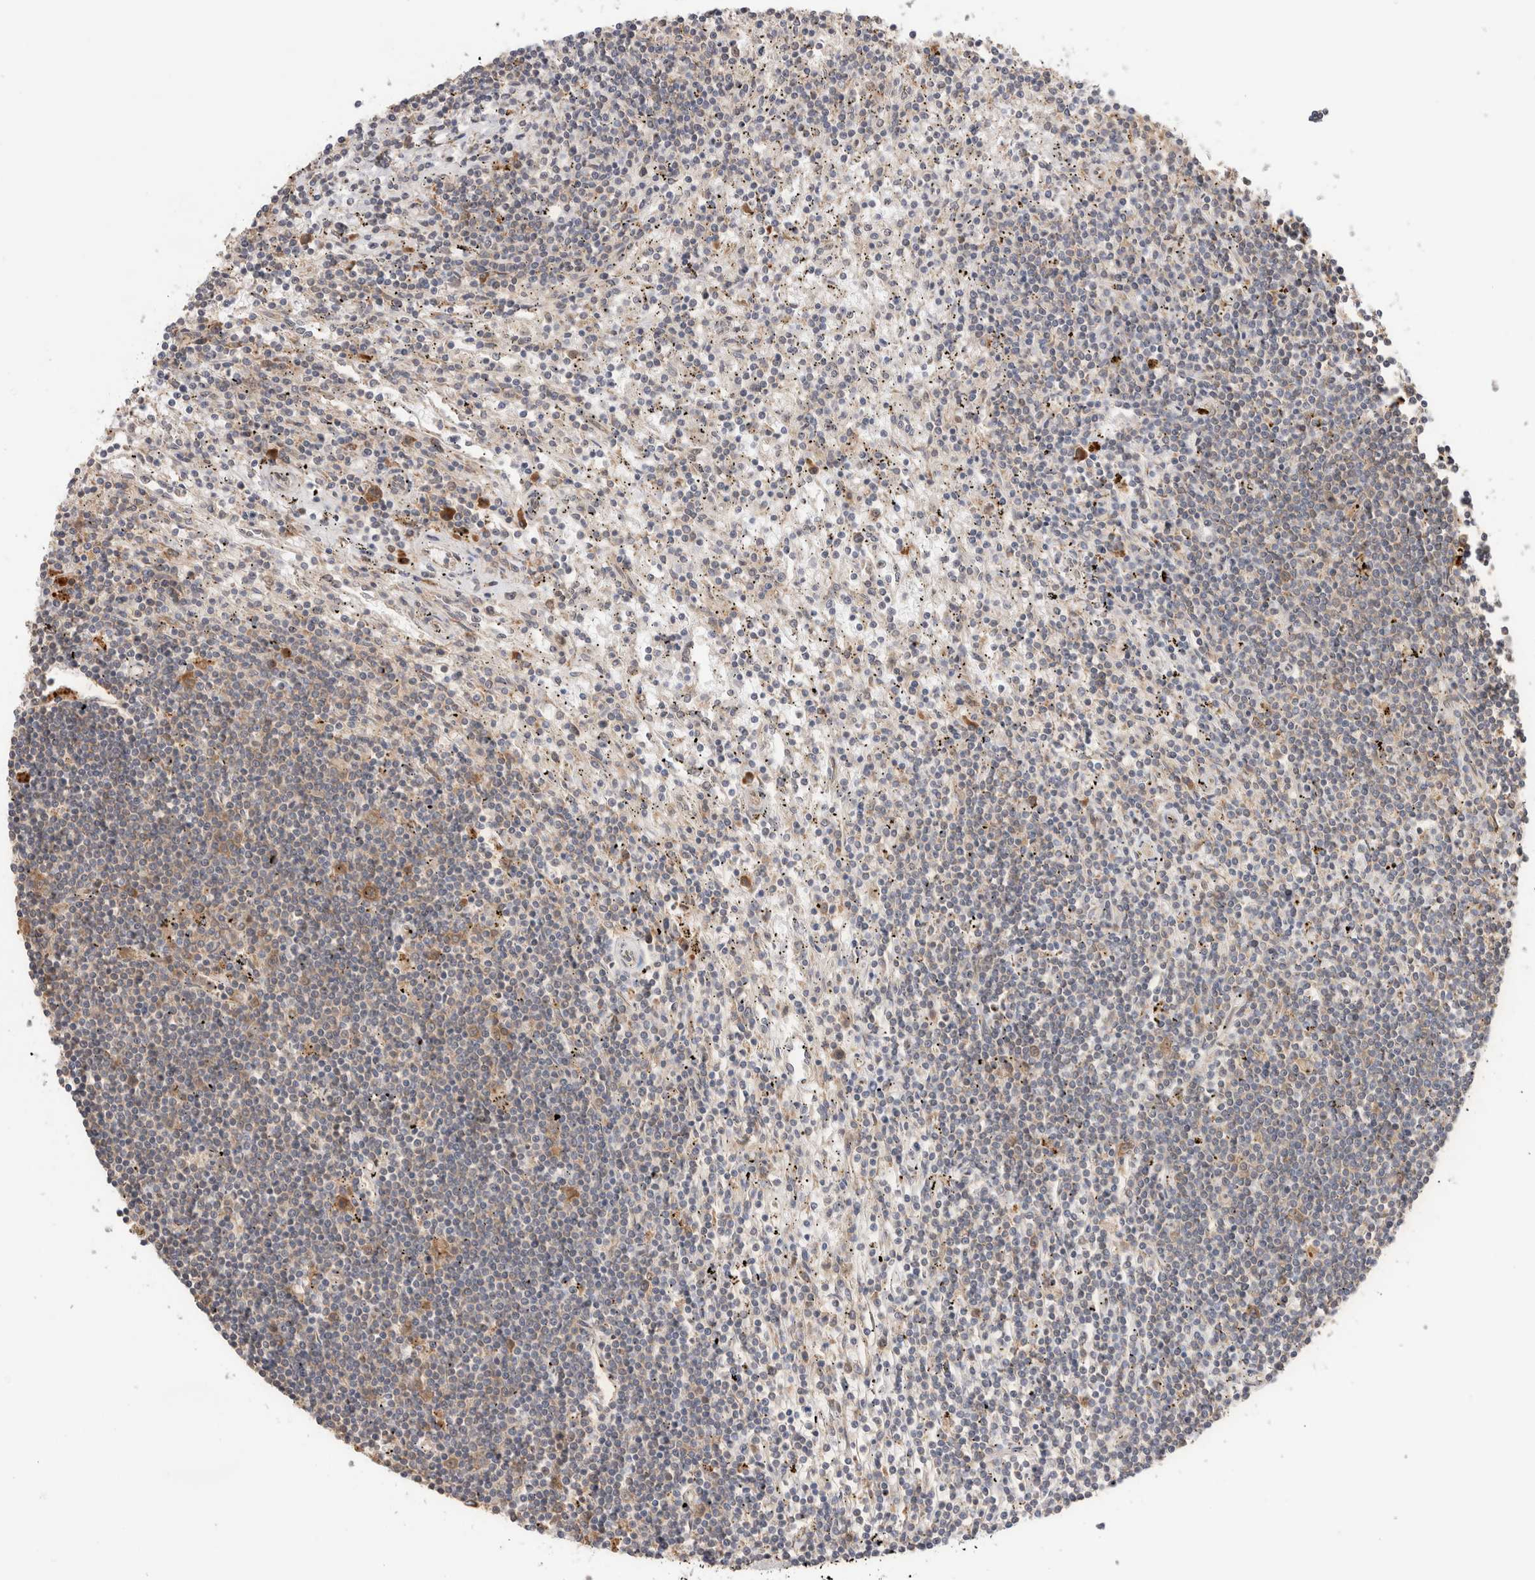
{"staining": {"intensity": "weak", "quantity": "<25%", "location": "cytoplasmic/membranous"}, "tissue": "lymphoma", "cell_type": "Tumor cells", "image_type": "cancer", "snomed": [{"axis": "morphology", "description": "Malignant lymphoma, non-Hodgkin's type, Low grade"}, {"axis": "topography", "description": "Spleen"}], "caption": "Tumor cells are negative for brown protein staining in malignant lymphoma, non-Hodgkin's type (low-grade).", "gene": "ACTL9", "patient": {"sex": "male", "age": 76}}